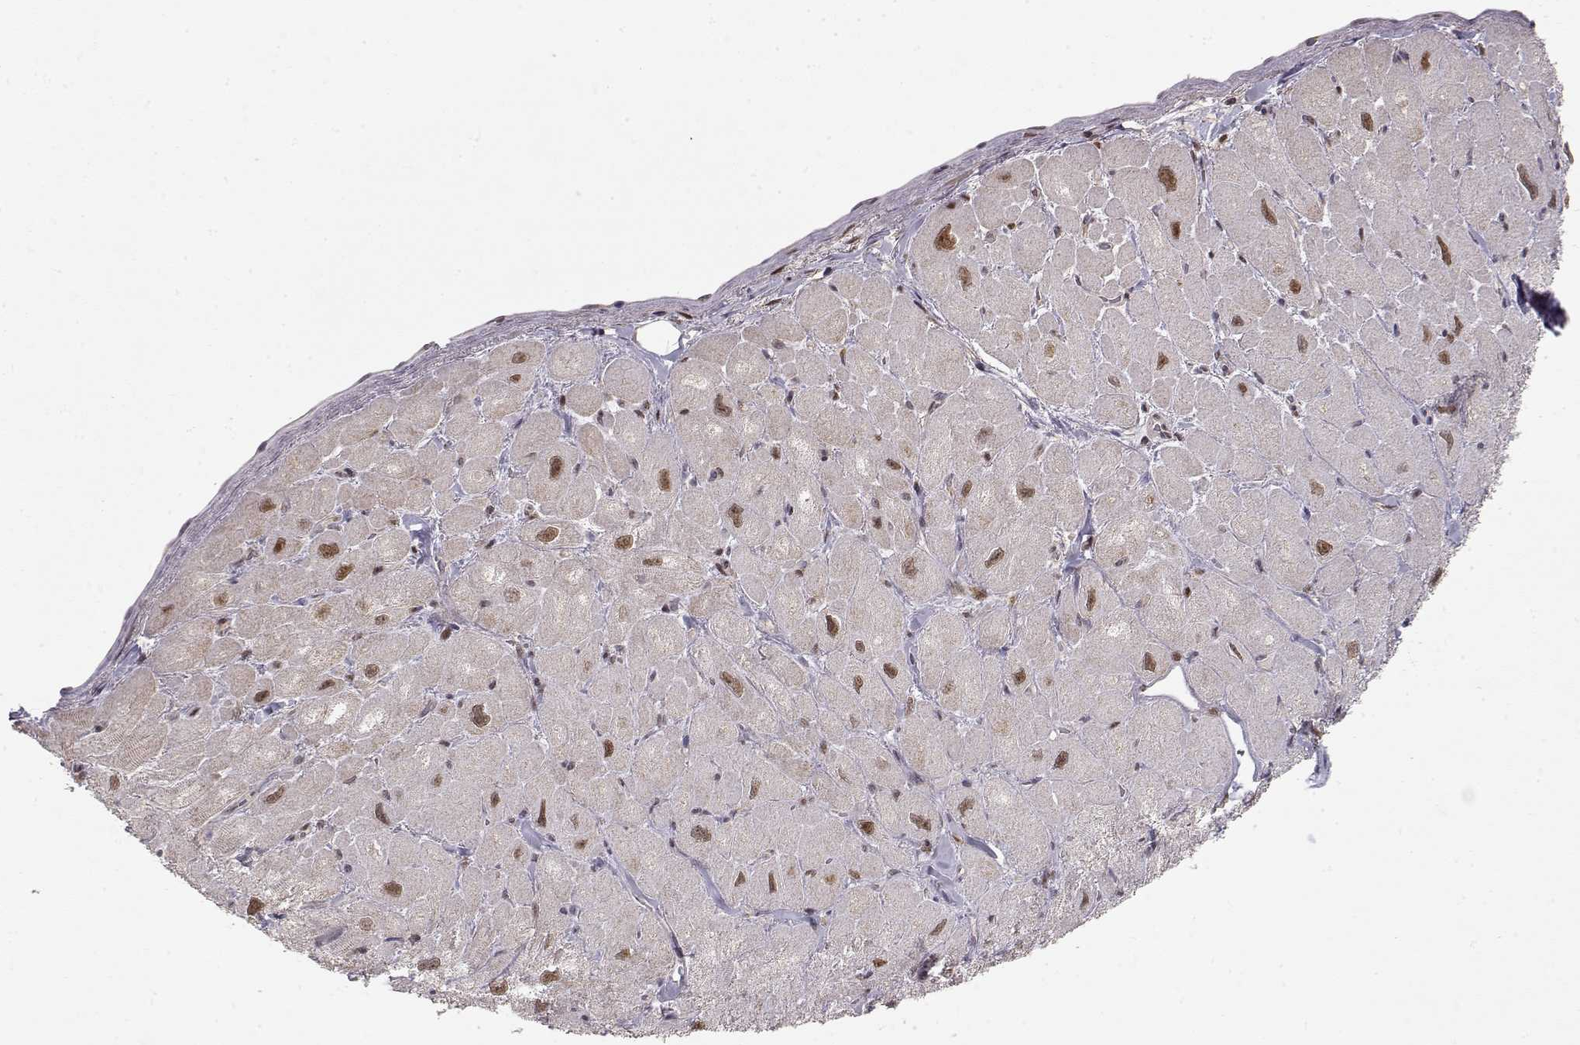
{"staining": {"intensity": "moderate", "quantity": "25%-75%", "location": "nuclear"}, "tissue": "heart muscle", "cell_type": "Cardiomyocytes", "image_type": "normal", "snomed": [{"axis": "morphology", "description": "Normal tissue, NOS"}, {"axis": "topography", "description": "Heart"}], "caption": "Human heart muscle stained for a protein (brown) shows moderate nuclear positive expression in approximately 25%-75% of cardiomyocytes.", "gene": "CDK4", "patient": {"sex": "male", "age": 60}}